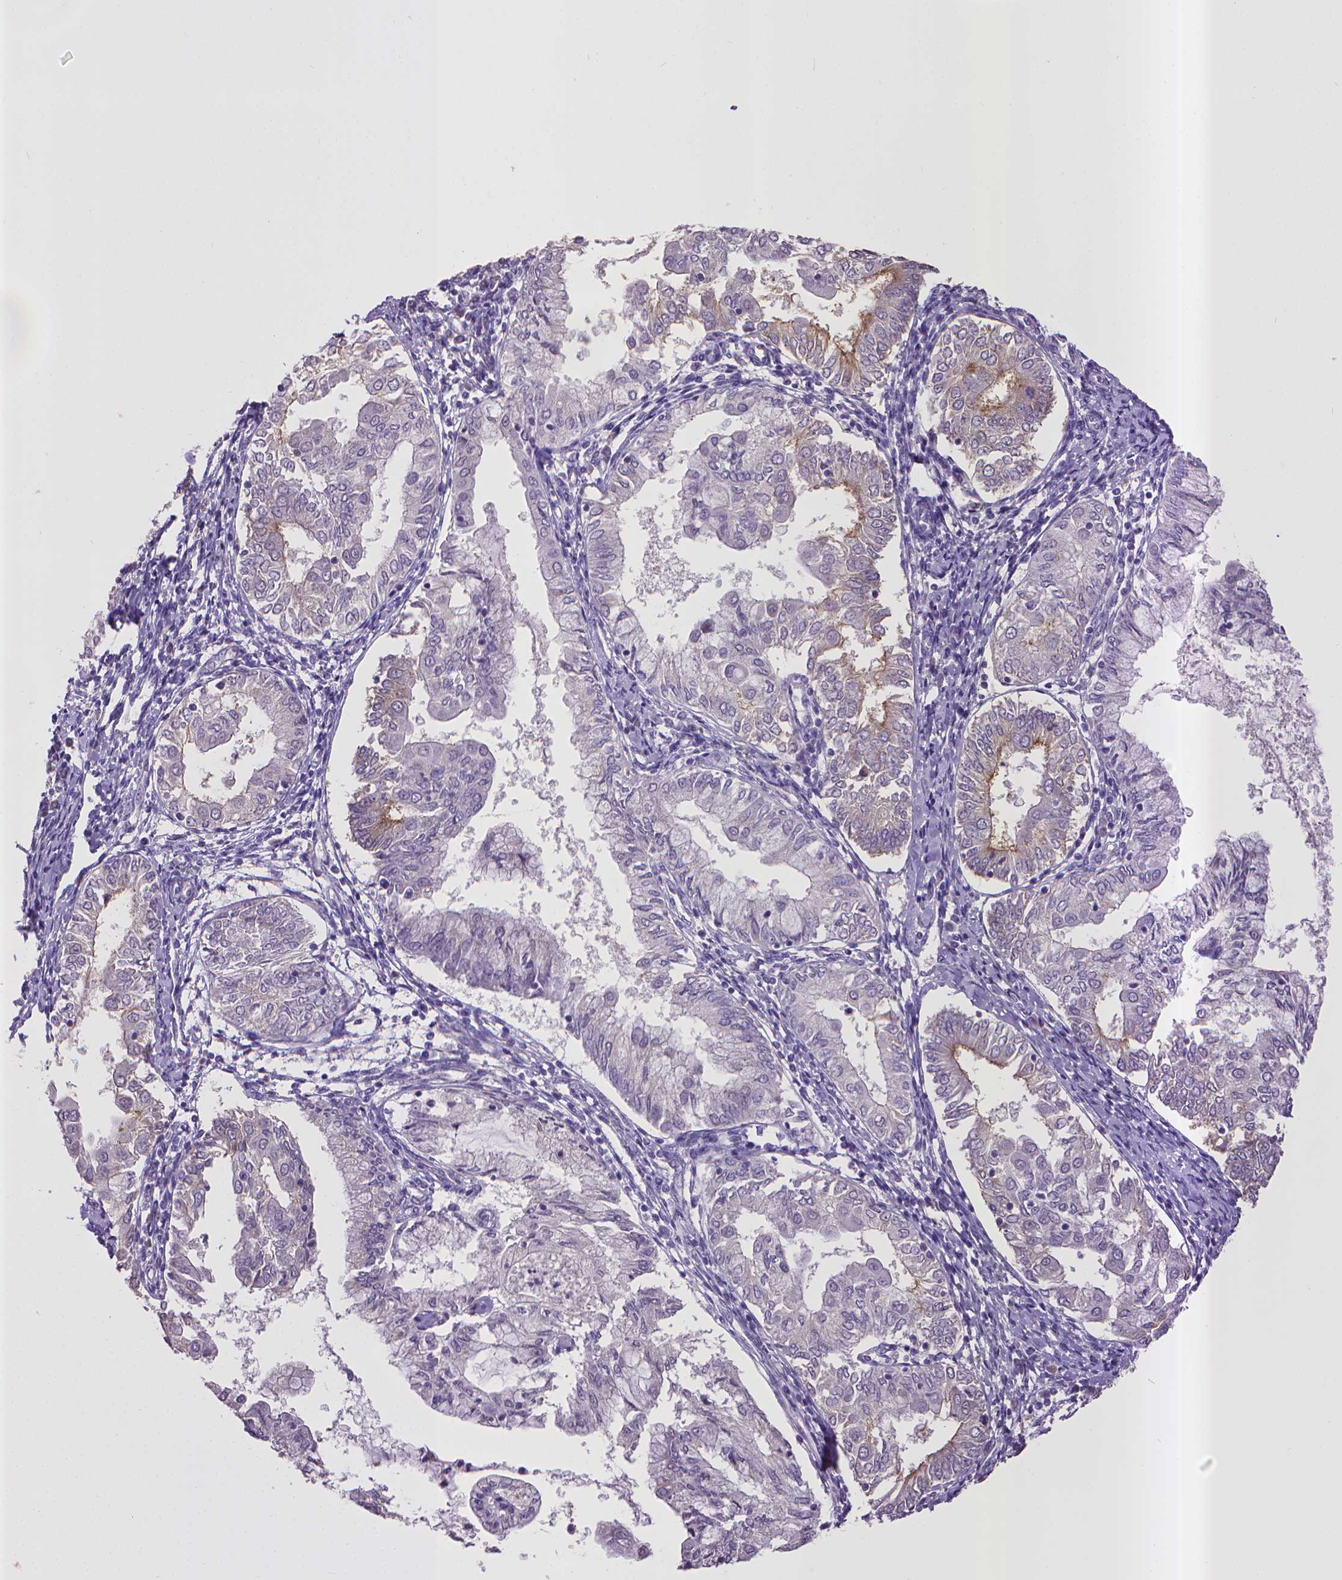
{"staining": {"intensity": "moderate", "quantity": "<25%", "location": "cytoplasmic/membranous"}, "tissue": "endometrial cancer", "cell_type": "Tumor cells", "image_type": "cancer", "snomed": [{"axis": "morphology", "description": "Adenocarcinoma, NOS"}, {"axis": "topography", "description": "Endometrium"}], "caption": "DAB immunohistochemical staining of endometrial adenocarcinoma exhibits moderate cytoplasmic/membranous protein staining in about <25% of tumor cells. (brown staining indicates protein expression, while blue staining denotes nuclei).", "gene": "CPM", "patient": {"sex": "female", "age": 68}}